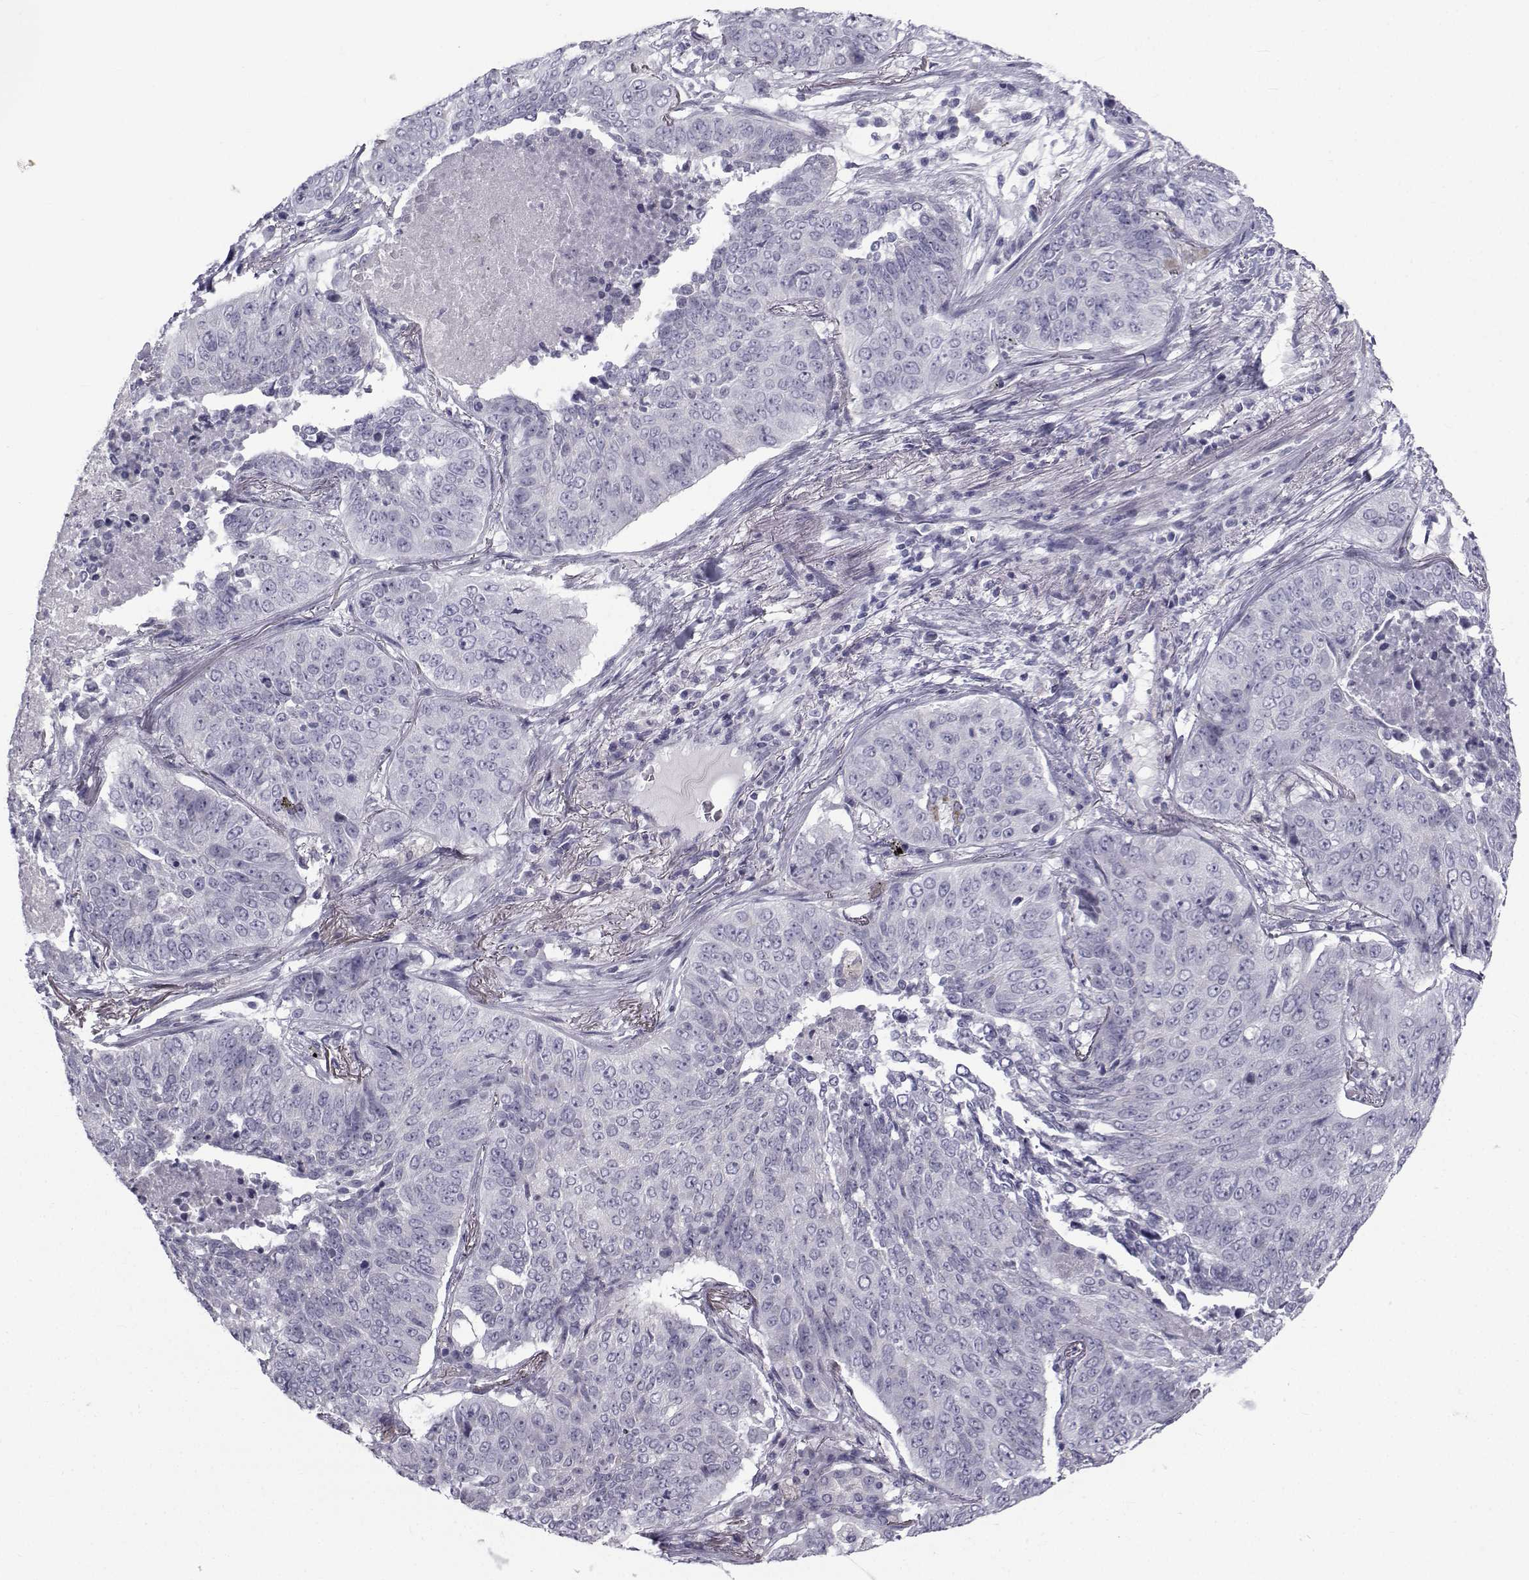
{"staining": {"intensity": "negative", "quantity": "none", "location": "none"}, "tissue": "lung cancer", "cell_type": "Tumor cells", "image_type": "cancer", "snomed": [{"axis": "morphology", "description": "Normal tissue, NOS"}, {"axis": "morphology", "description": "Squamous cell carcinoma, NOS"}, {"axis": "topography", "description": "Bronchus"}, {"axis": "topography", "description": "Lung"}], "caption": "Tumor cells show no significant protein positivity in lung cancer.", "gene": "FDXR", "patient": {"sex": "male", "age": 64}}